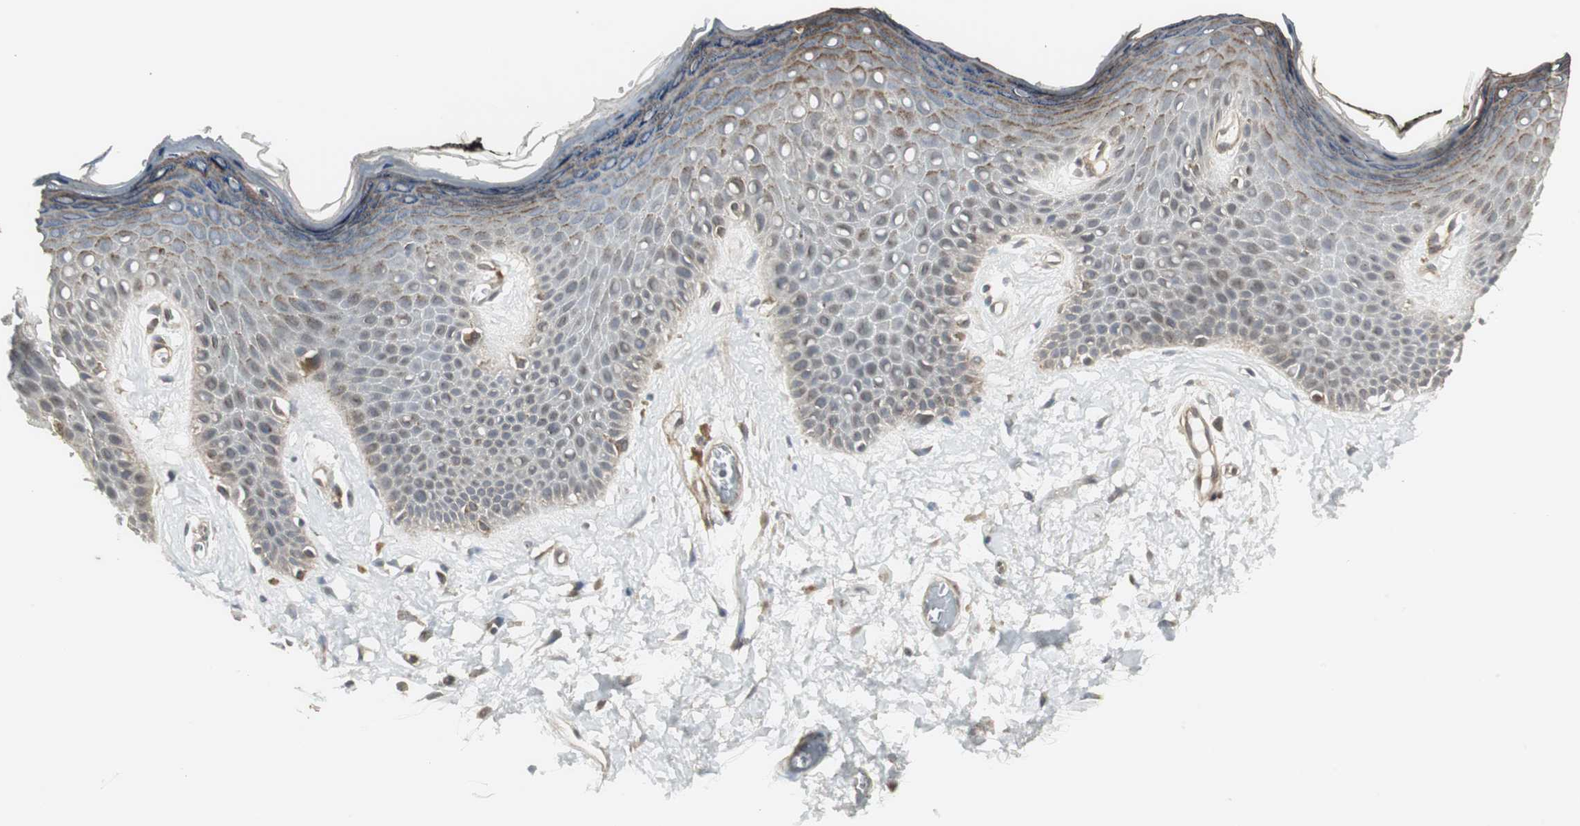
{"staining": {"intensity": "moderate", "quantity": ">75%", "location": "cytoplasmic/membranous"}, "tissue": "skin", "cell_type": "Epidermal cells", "image_type": "normal", "snomed": [{"axis": "morphology", "description": "Normal tissue, NOS"}, {"axis": "morphology", "description": "Inflammation, NOS"}, {"axis": "topography", "description": "Vulva"}], "caption": "Skin stained for a protein (brown) exhibits moderate cytoplasmic/membranous positive expression in about >75% of epidermal cells.", "gene": "SCYL3", "patient": {"sex": "female", "age": 84}}